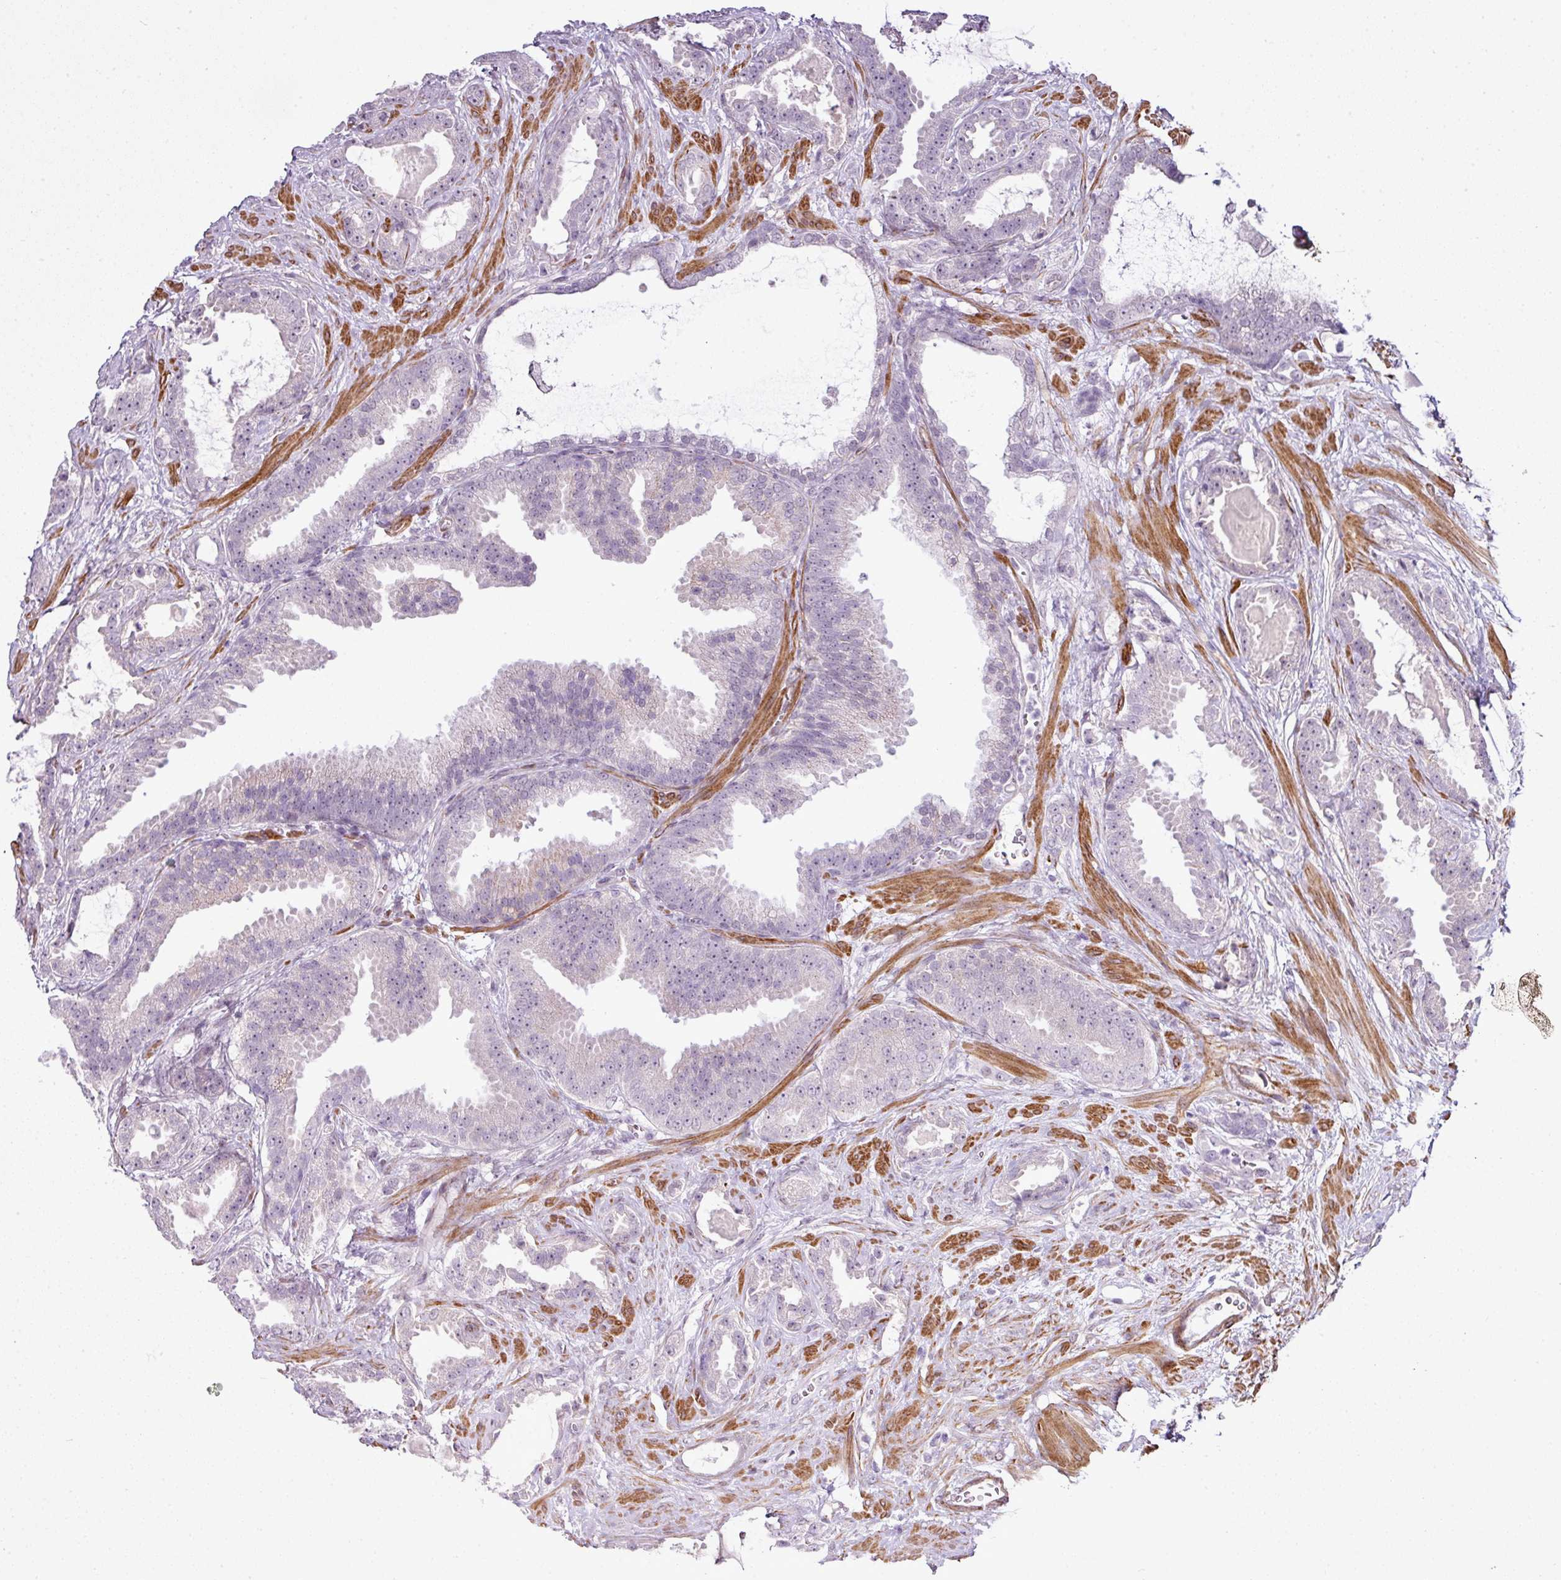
{"staining": {"intensity": "negative", "quantity": "none", "location": "none"}, "tissue": "prostate cancer", "cell_type": "Tumor cells", "image_type": "cancer", "snomed": [{"axis": "morphology", "description": "Adenocarcinoma, Low grade"}, {"axis": "topography", "description": "Prostate"}], "caption": "This is a image of immunohistochemistry staining of adenocarcinoma (low-grade) (prostate), which shows no expression in tumor cells.", "gene": "ZNF688", "patient": {"sex": "male", "age": 62}}